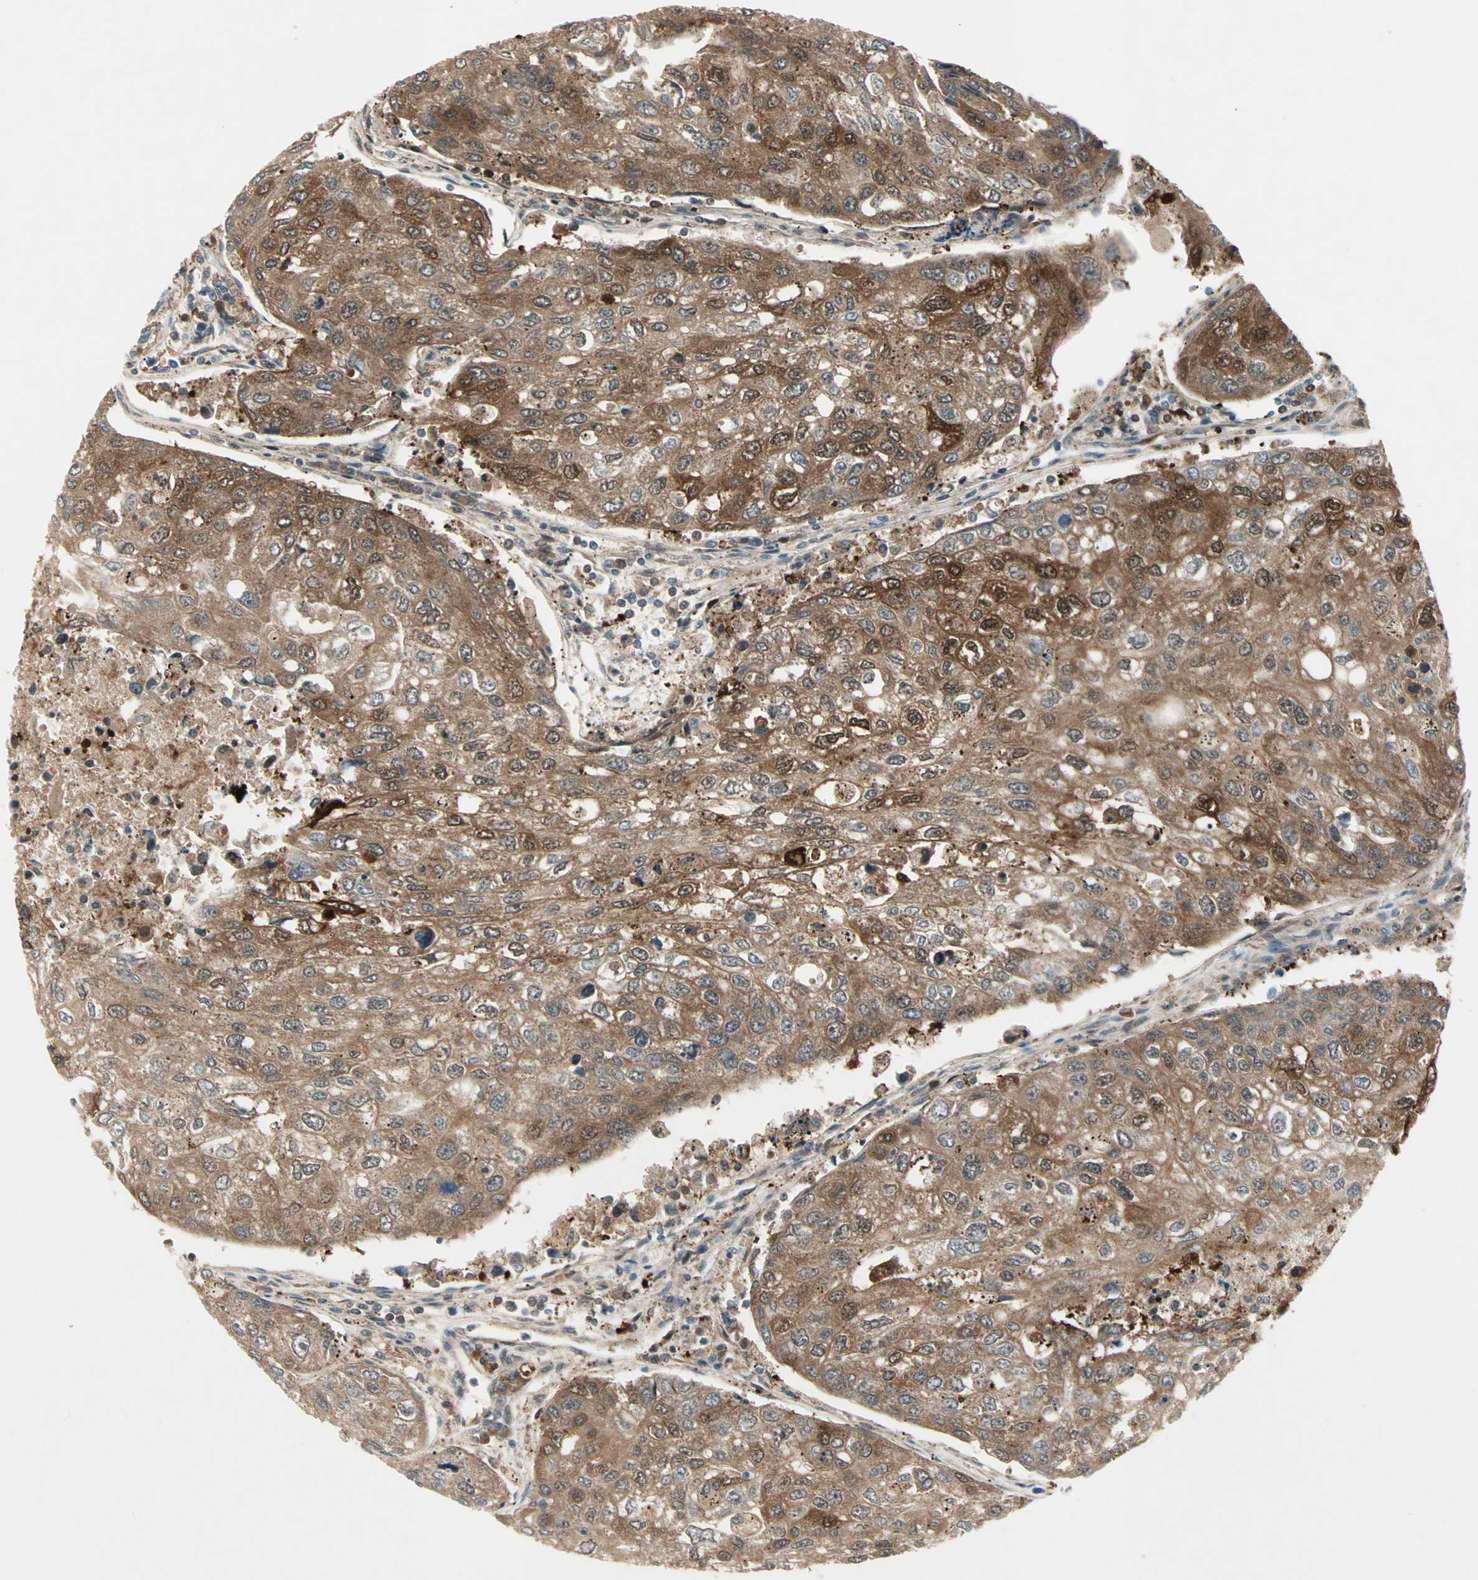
{"staining": {"intensity": "strong", "quantity": ">75%", "location": "cytoplasmic/membranous"}, "tissue": "urothelial cancer", "cell_type": "Tumor cells", "image_type": "cancer", "snomed": [{"axis": "morphology", "description": "Urothelial carcinoma, High grade"}, {"axis": "topography", "description": "Lymph node"}, {"axis": "topography", "description": "Urinary bladder"}], "caption": "The image exhibits immunohistochemical staining of urothelial carcinoma (high-grade). There is strong cytoplasmic/membranous positivity is identified in approximately >75% of tumor cells.", "gene": "RTL6", "patient": {"sex": "male", "age": 51}}